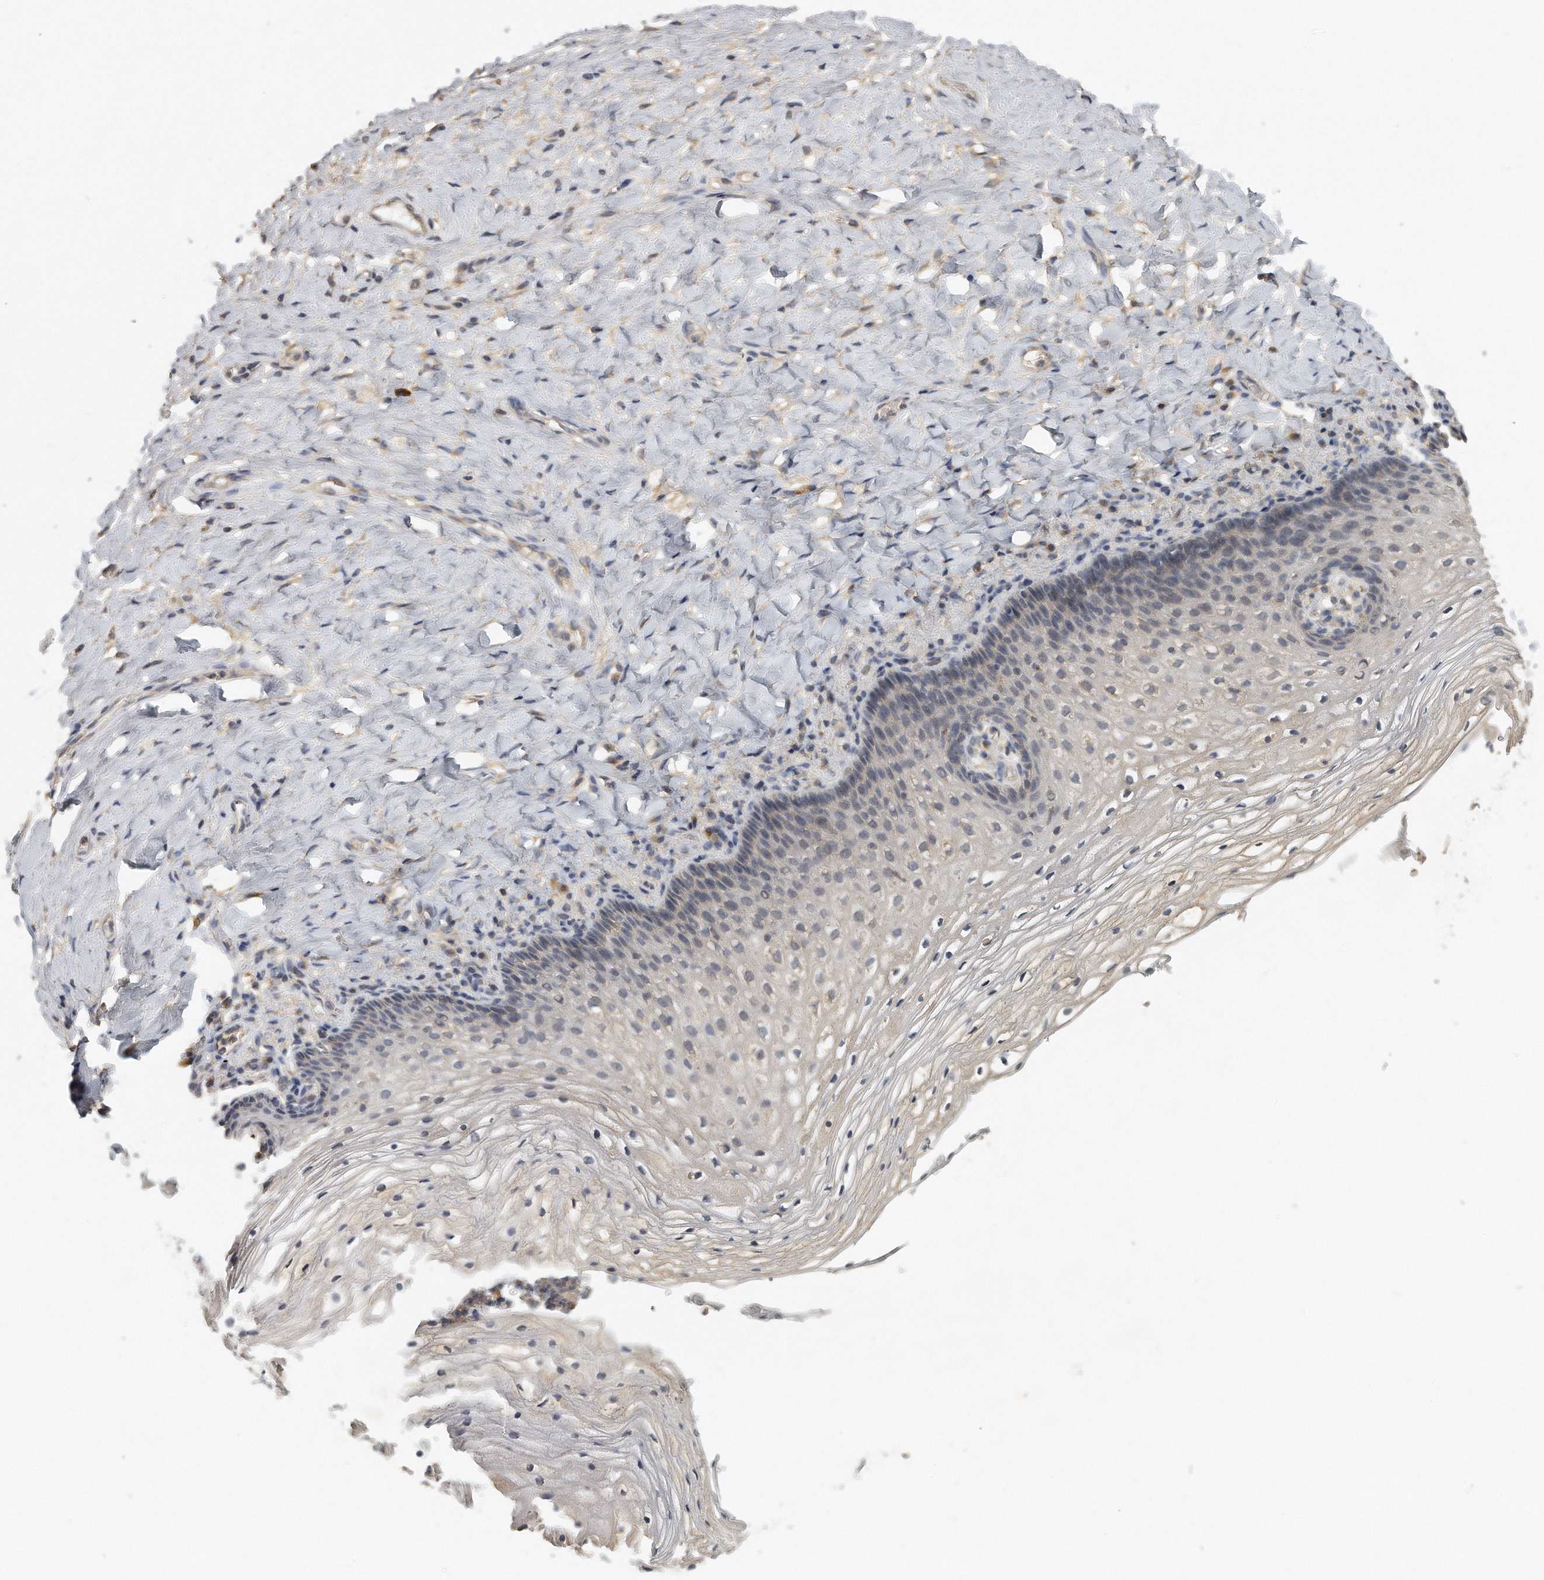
{"staining": {"intensity": "weak", "quantity": "<25%", "location": "cytoplasmic/membranous"}, "tissue": "vagina", "cell_type": "Squamous epithelial cells", "image_type": "normal", "snomed": [{"axis": "morphology", "description": "Normal tissue, NOS"}, {"axis": "topography", "description": "Vagina"}], "caption": "This is an IHC micrograph of benign human vagina. There is no positivity in squamous epithelial cells.", "gene": "TRAPPC14", "patient": {"sex": "female", "age": 60}}